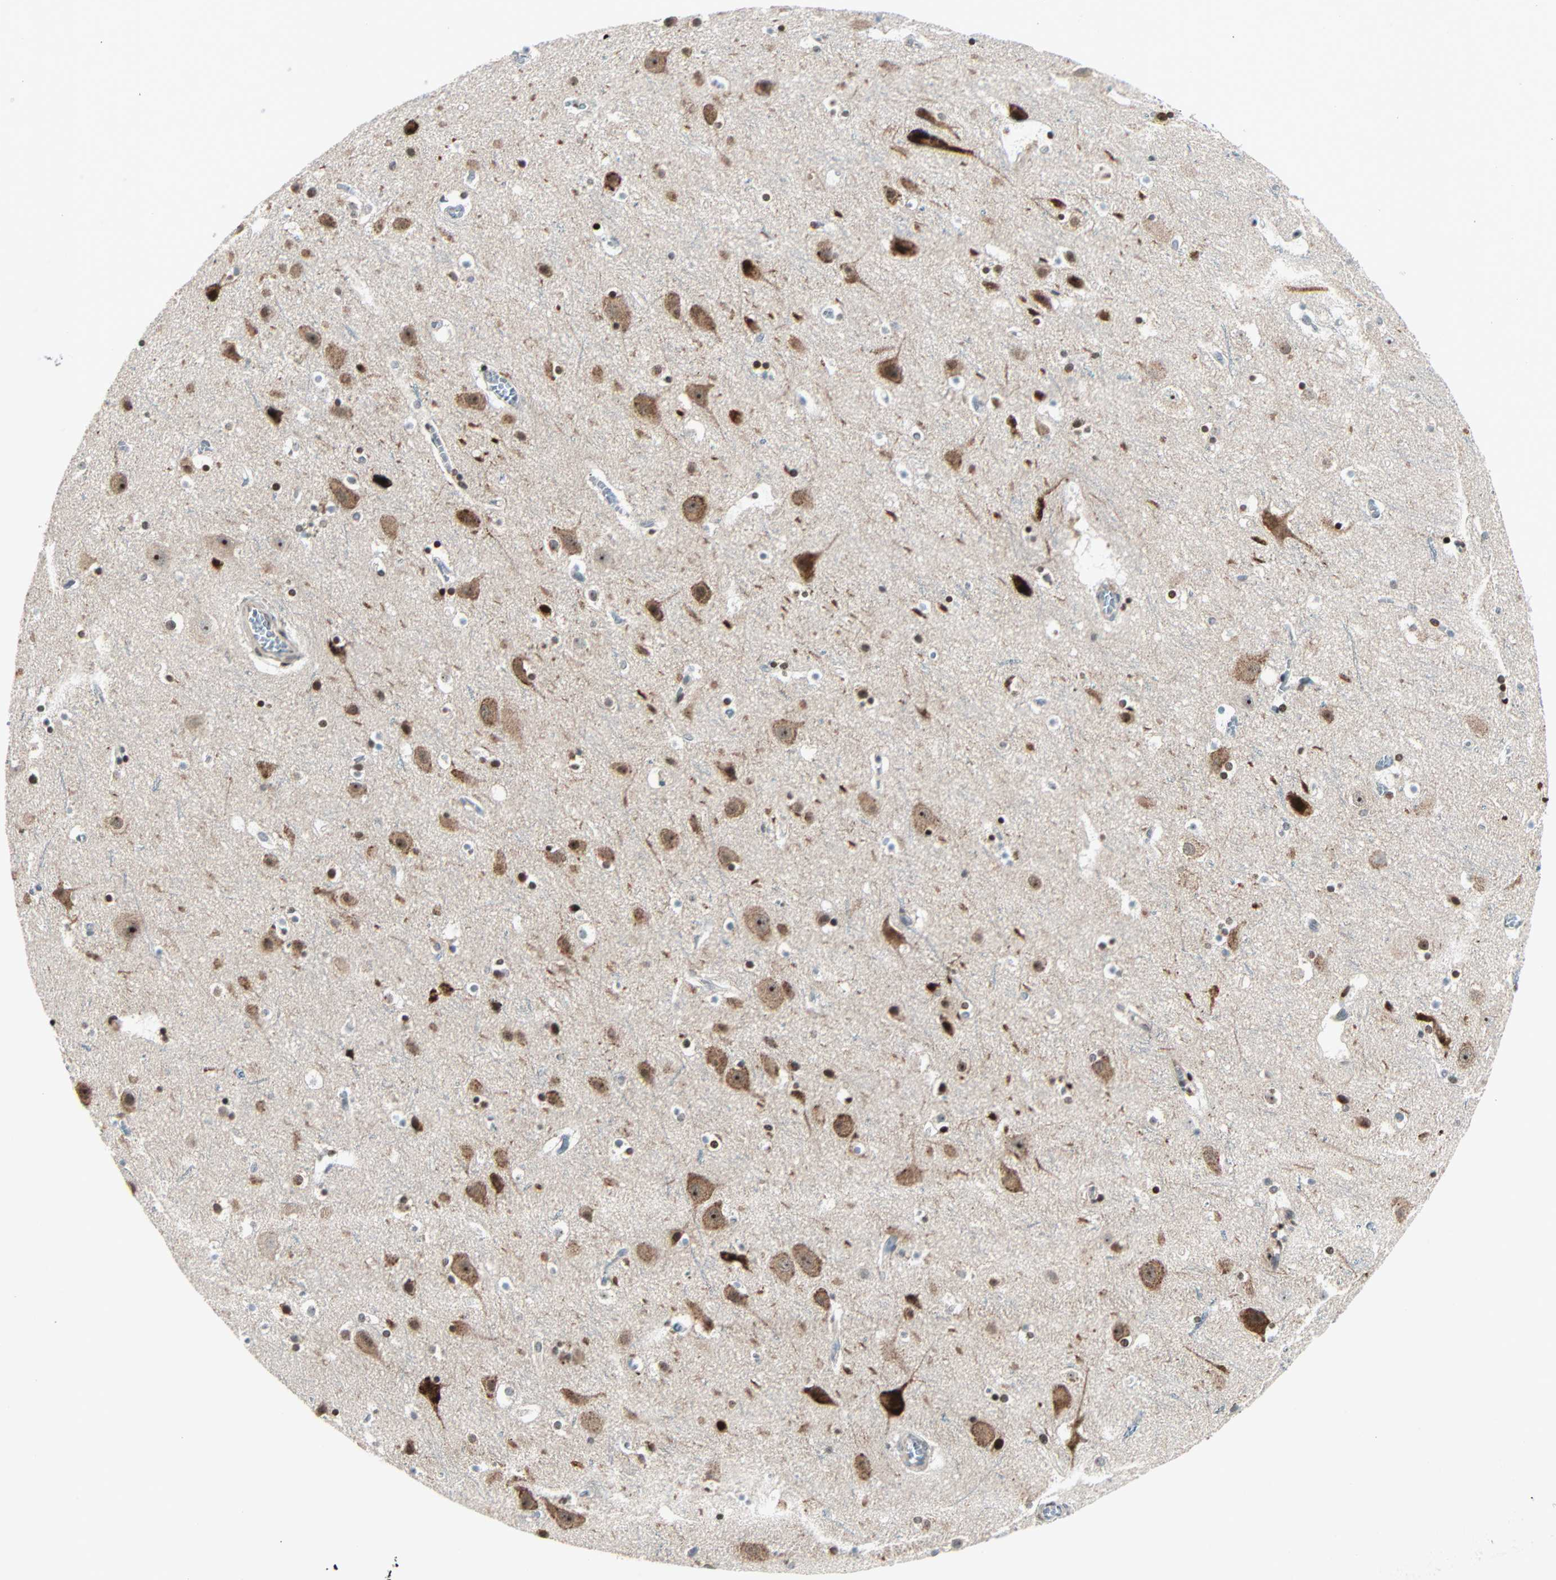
{"staining": {"intensity": "weak", "quantity": "25%-75%", "location": "cytoplasmic/membranous"}, "tissue": "cerebral cortex", "cell_type": "Endothelial cells", "image_type": "normal", "snomed": [{"axis": "morphology", "description": "Normal tissue, NOS"}, {"axis": "topography", "description": "Cerebral cortex"}], "caption": "Cerebral cortex stained for a protein (brown) reveals weak cytoplasmic/membranous positive staining in about 25%-75% of endothelial cells.", "gene": "CBX4", "patient": {"sex": "male", "age": 45}}